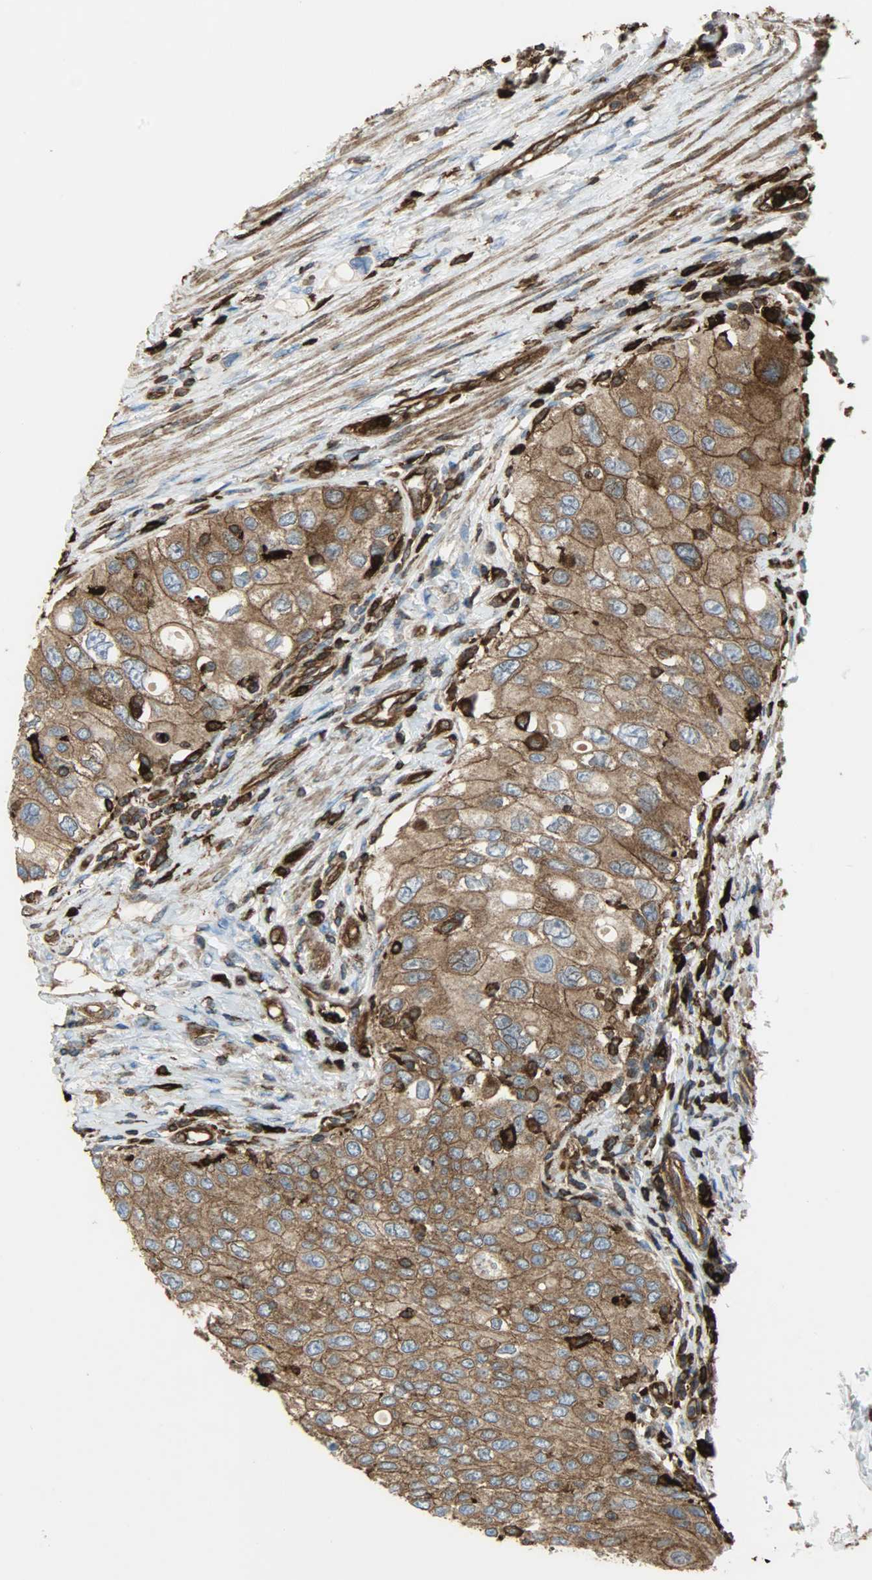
{"staining": {"intensity": "moderate", "quantity": ">75%", "location": "cytoplasmic/membranous"}, "tissue": "urothelial cancer", "cell_type": "Tumor cells", "image_type": "cancer", "snomed": [{"axis": "morphology", "description": "Urothelial carcinoma, High grade"}, {"axis": "topography", "description": "Urinary bladder"}], "caption": "Approximately >75% of tumor cells in human high-grade urothelial carcinoma show moderate cytoplasmic/membranous protein staining as visualized by brown immunohistochemical staining.", "gene": "VASP", "patient": {"sex": "female", "age": 56}}